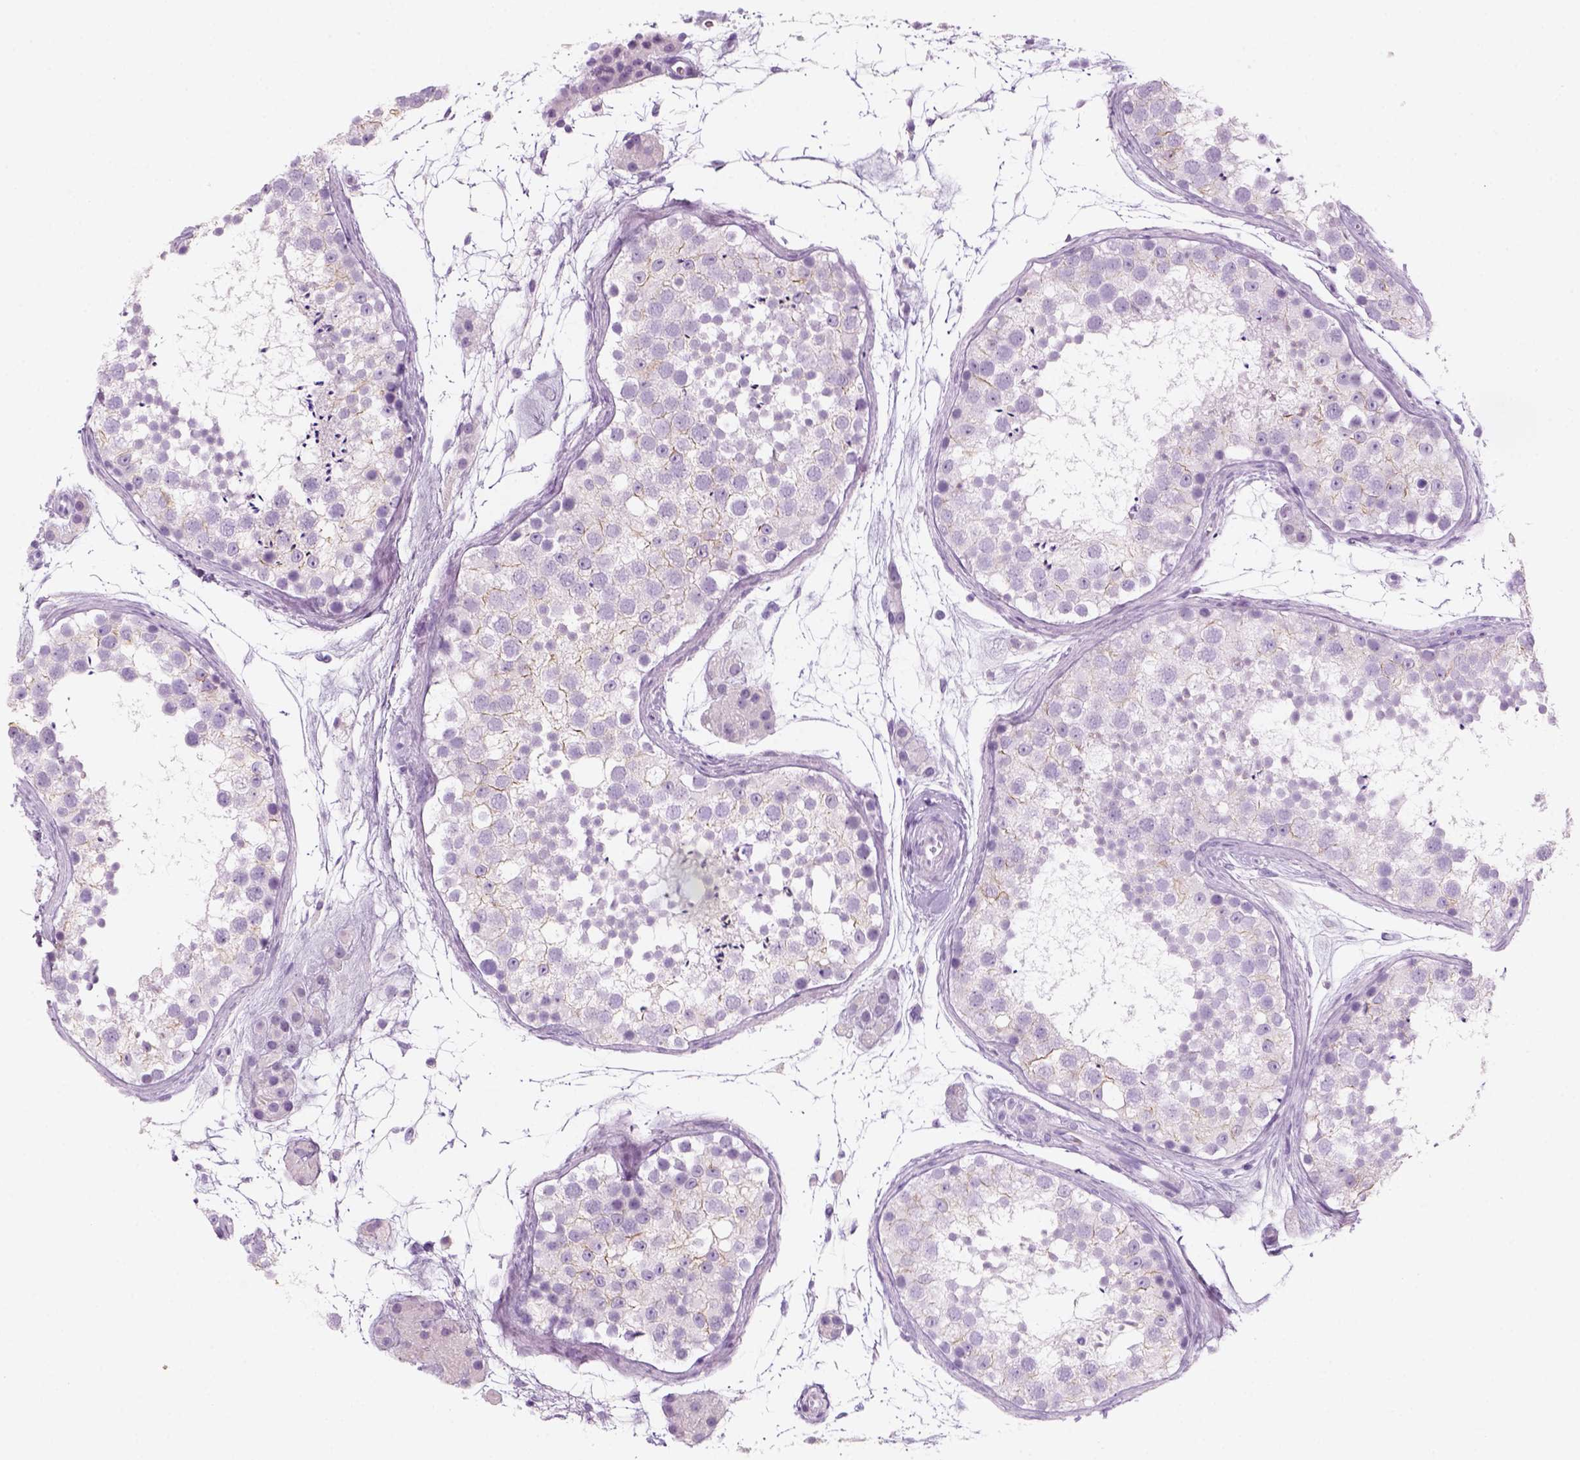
{"staining": {"intensity": "negative", "quantity": "none", "location": "none"}, "tissue": "testis", "cell_type": "Cells in seminiferous ducts", "image_type": "normal", "snomed": [{"axis": "morphology", "description": "Normal tissue, NOS"}, {"axis": "topography", "description": "Testis"}], "caption": "This histopathology image is of benign testis stained with immunohistochemistry (IHC) to label a protein in brown with the nuclei are counter-stained blue. There is no staining in cells in seminiferous ducts. The staining was performed using DAB to visualize the protein expression in brown, while the nuclei were stained in blue with hematoxylin (Magnification: 20x).", "gene": "KRTAP11", "patient": {"sex": "male", "age": 41}}